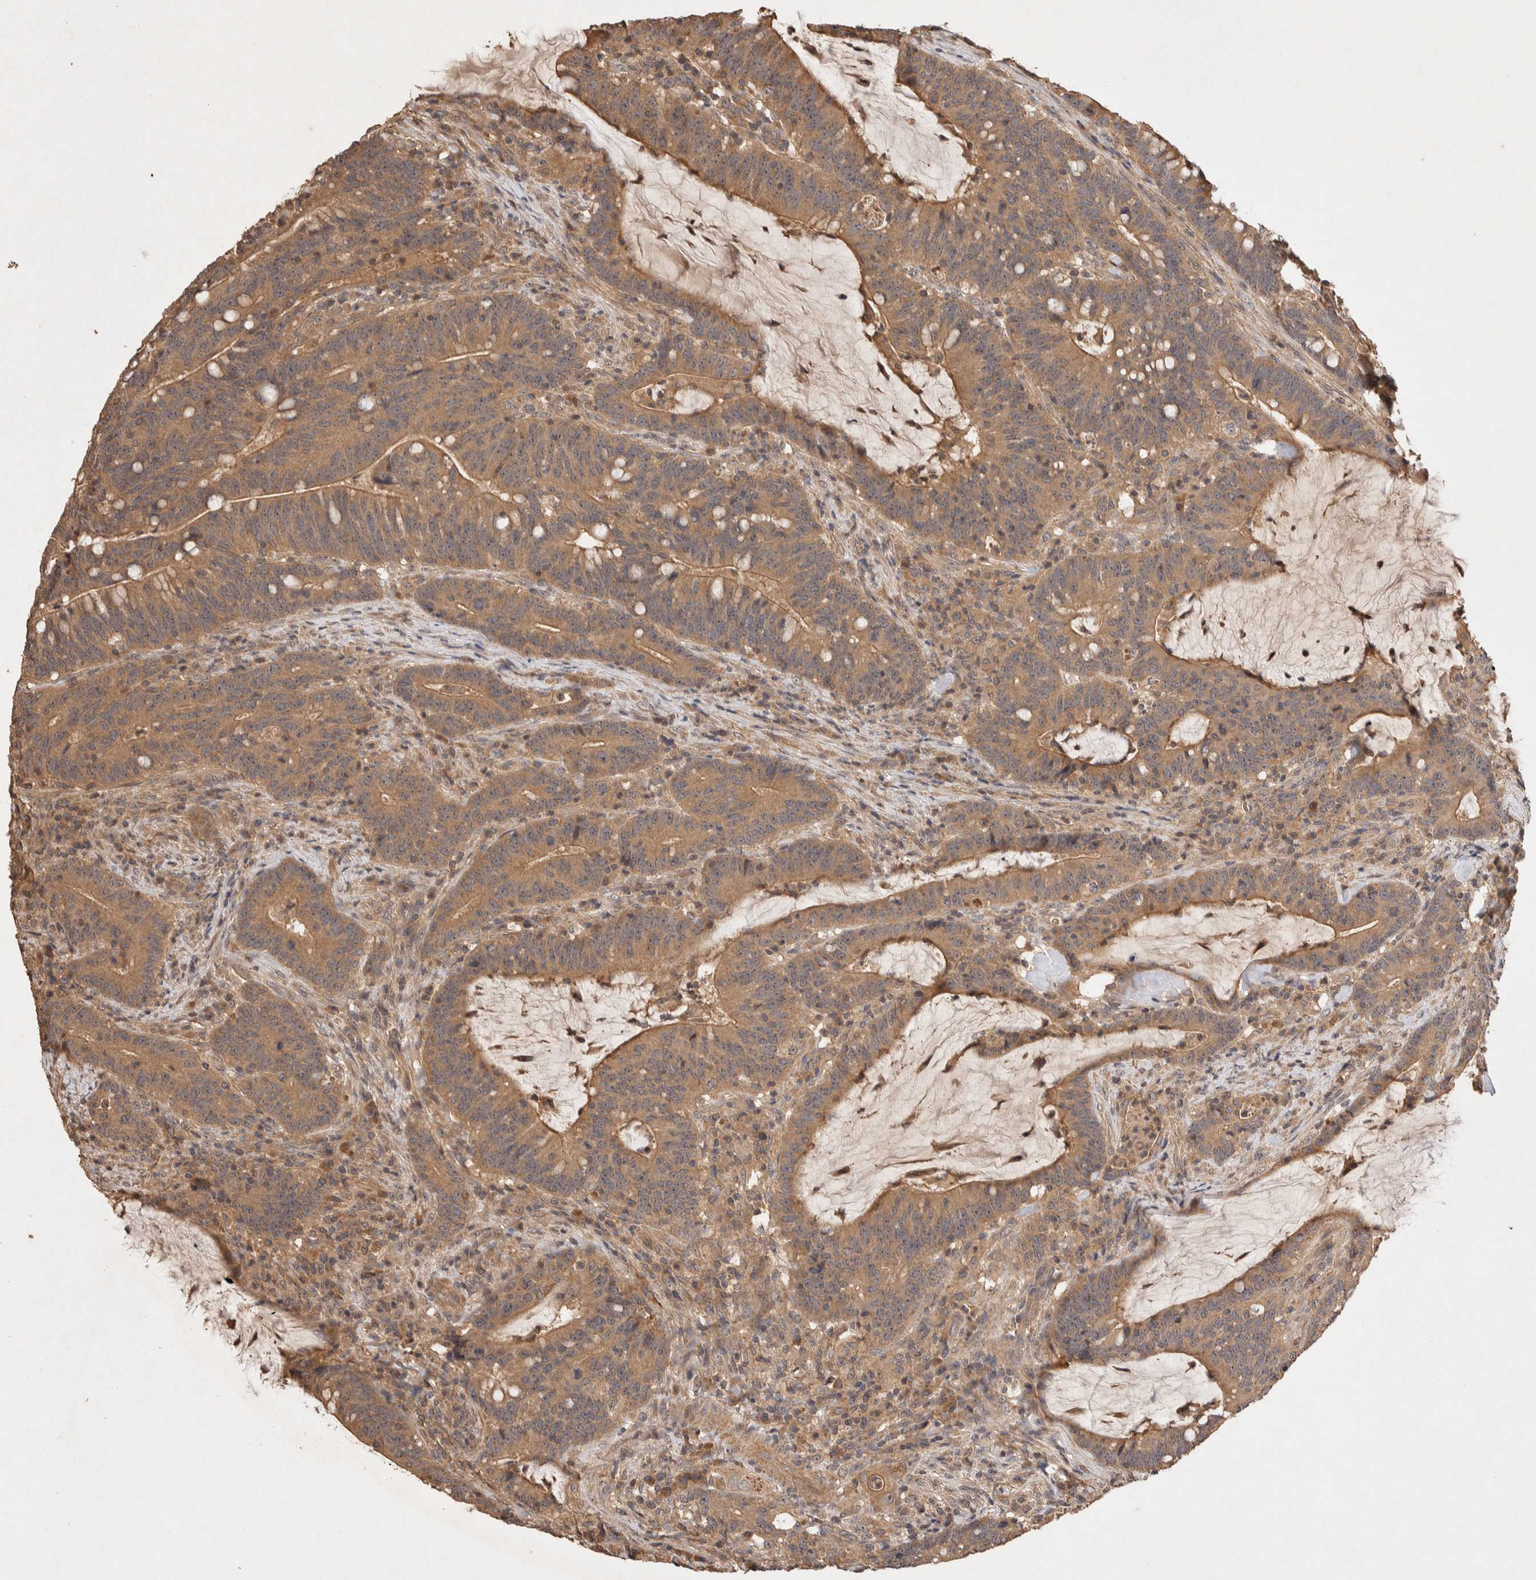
{"staining": {"intensity": "moderate", "quantity": ">75%", "location": "cytoplasmic/membranous"}, "tissue": "colorectal cancer", "cell_type": "Tumor cells", "image_type": "cancer", "snomed": [{"axis": "morphology", "description": "Adenocarcinoma, NOS"}, {"axis": "topography", "description": "Colon"}], "caption": "A brown stain highlights moderate cytoplasmic/membranous expression of a protein in human colorectal cancer (adenocarcinoma) tumor cells. (DAB (3,3'-diaminobenzidine) = brown stain, brightfield microscopy at high magnification).", "gene": "NSMAF", "patient": {"sex": "female", "age": 66}}